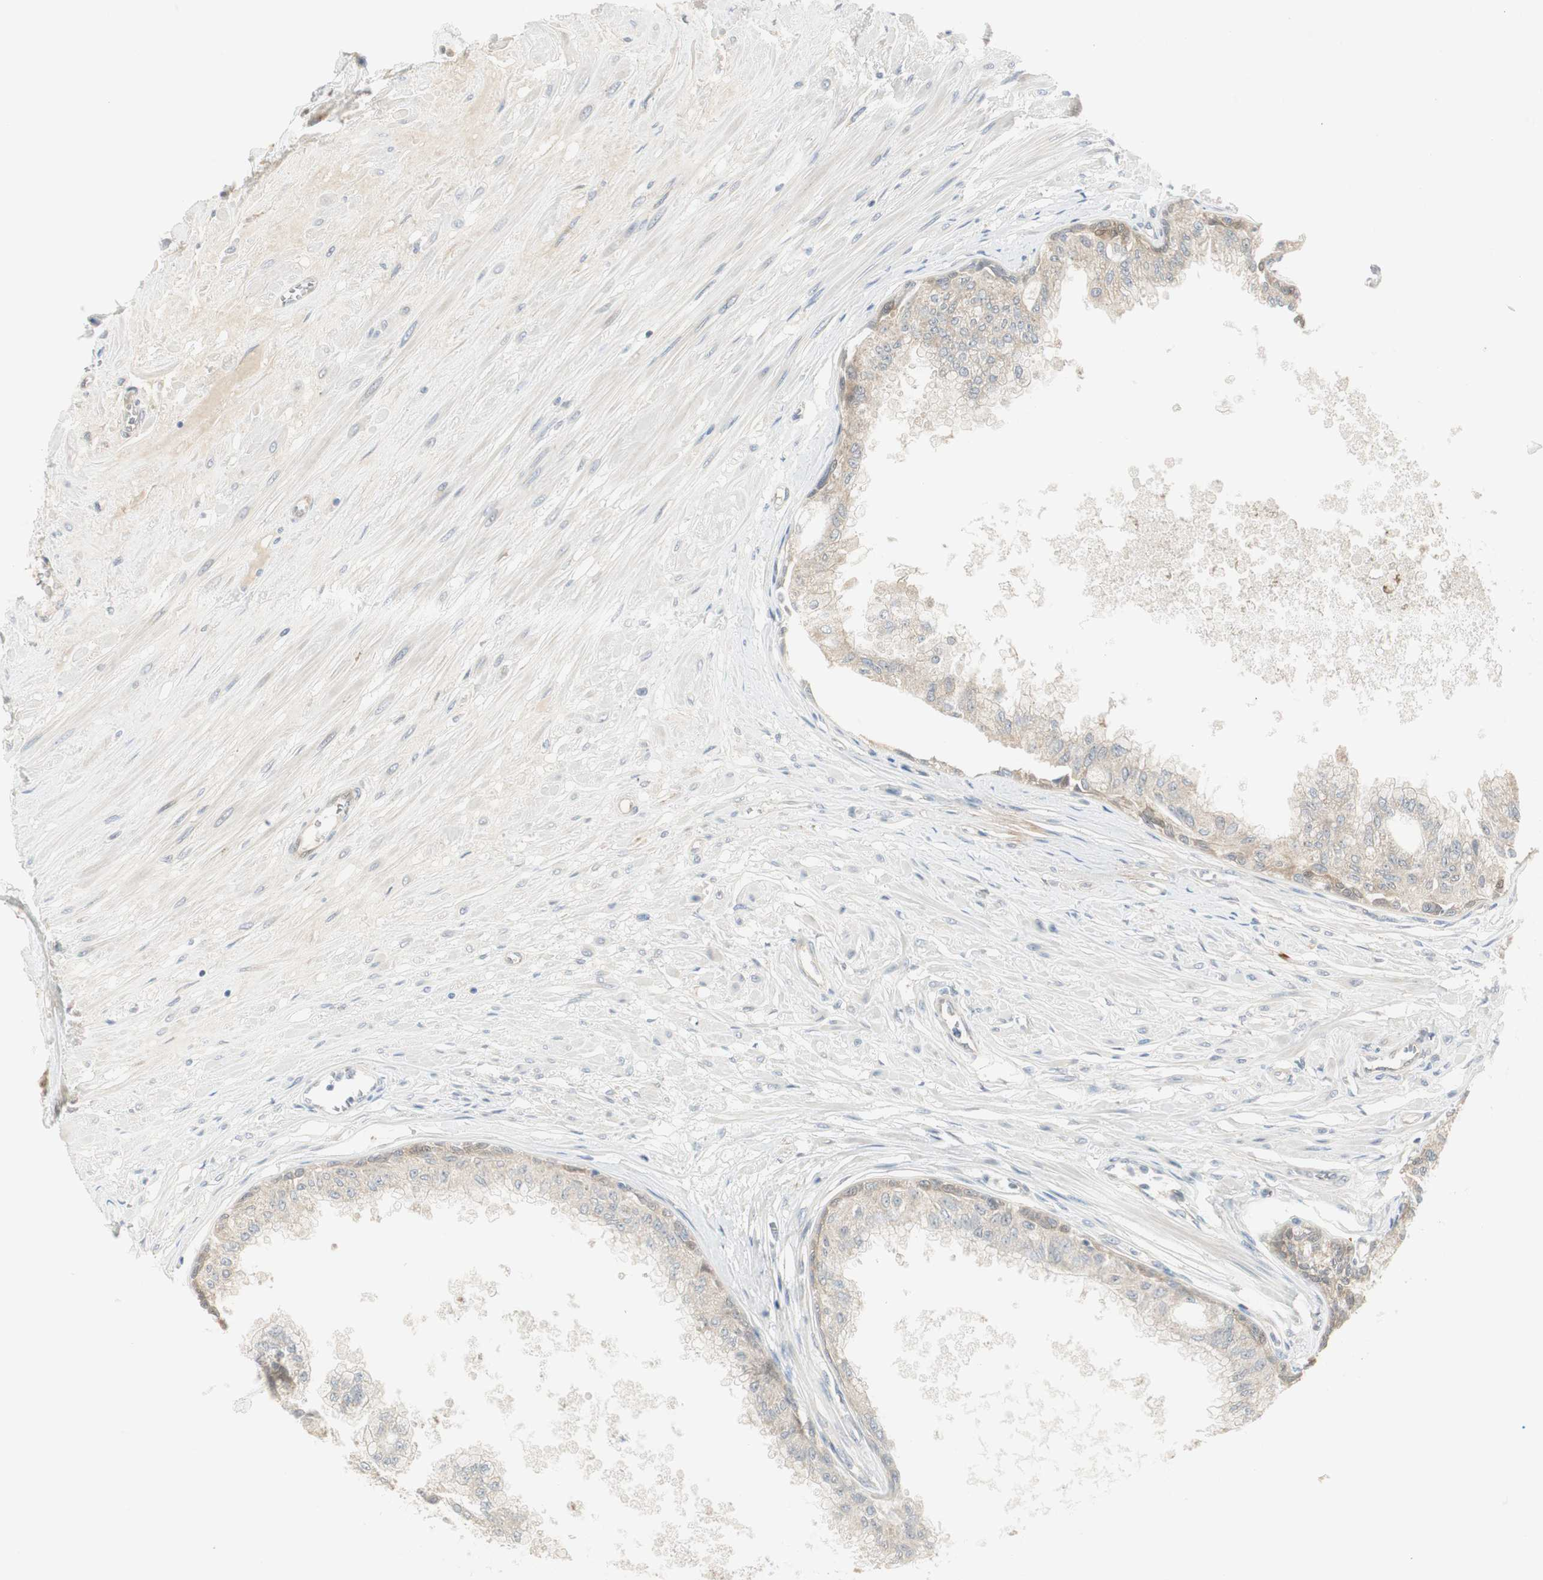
{"staining": {"intensity": "moderate", "quantity": "25%-75%", "location": "cytoplasmic/membranous"}, "tissue": "prostate", "cell_type": "Glandular cells", "image_type": "normal", "snomed": [{"axis": "morphology", "description": "Normal tissue, NOS"}, {"axis": "topography", "description": "Prostate"}, {"axis": "topography", "description": "Seminal veicle"}], "caption": "Protein expression by immunohistochemistry displays moderate cytoplasmic/membranous positivity in approximately 25%-75% of glandular cells in benign prostate.", "gene": "STON1", "patient": {"sex": "male", "age": 60}}